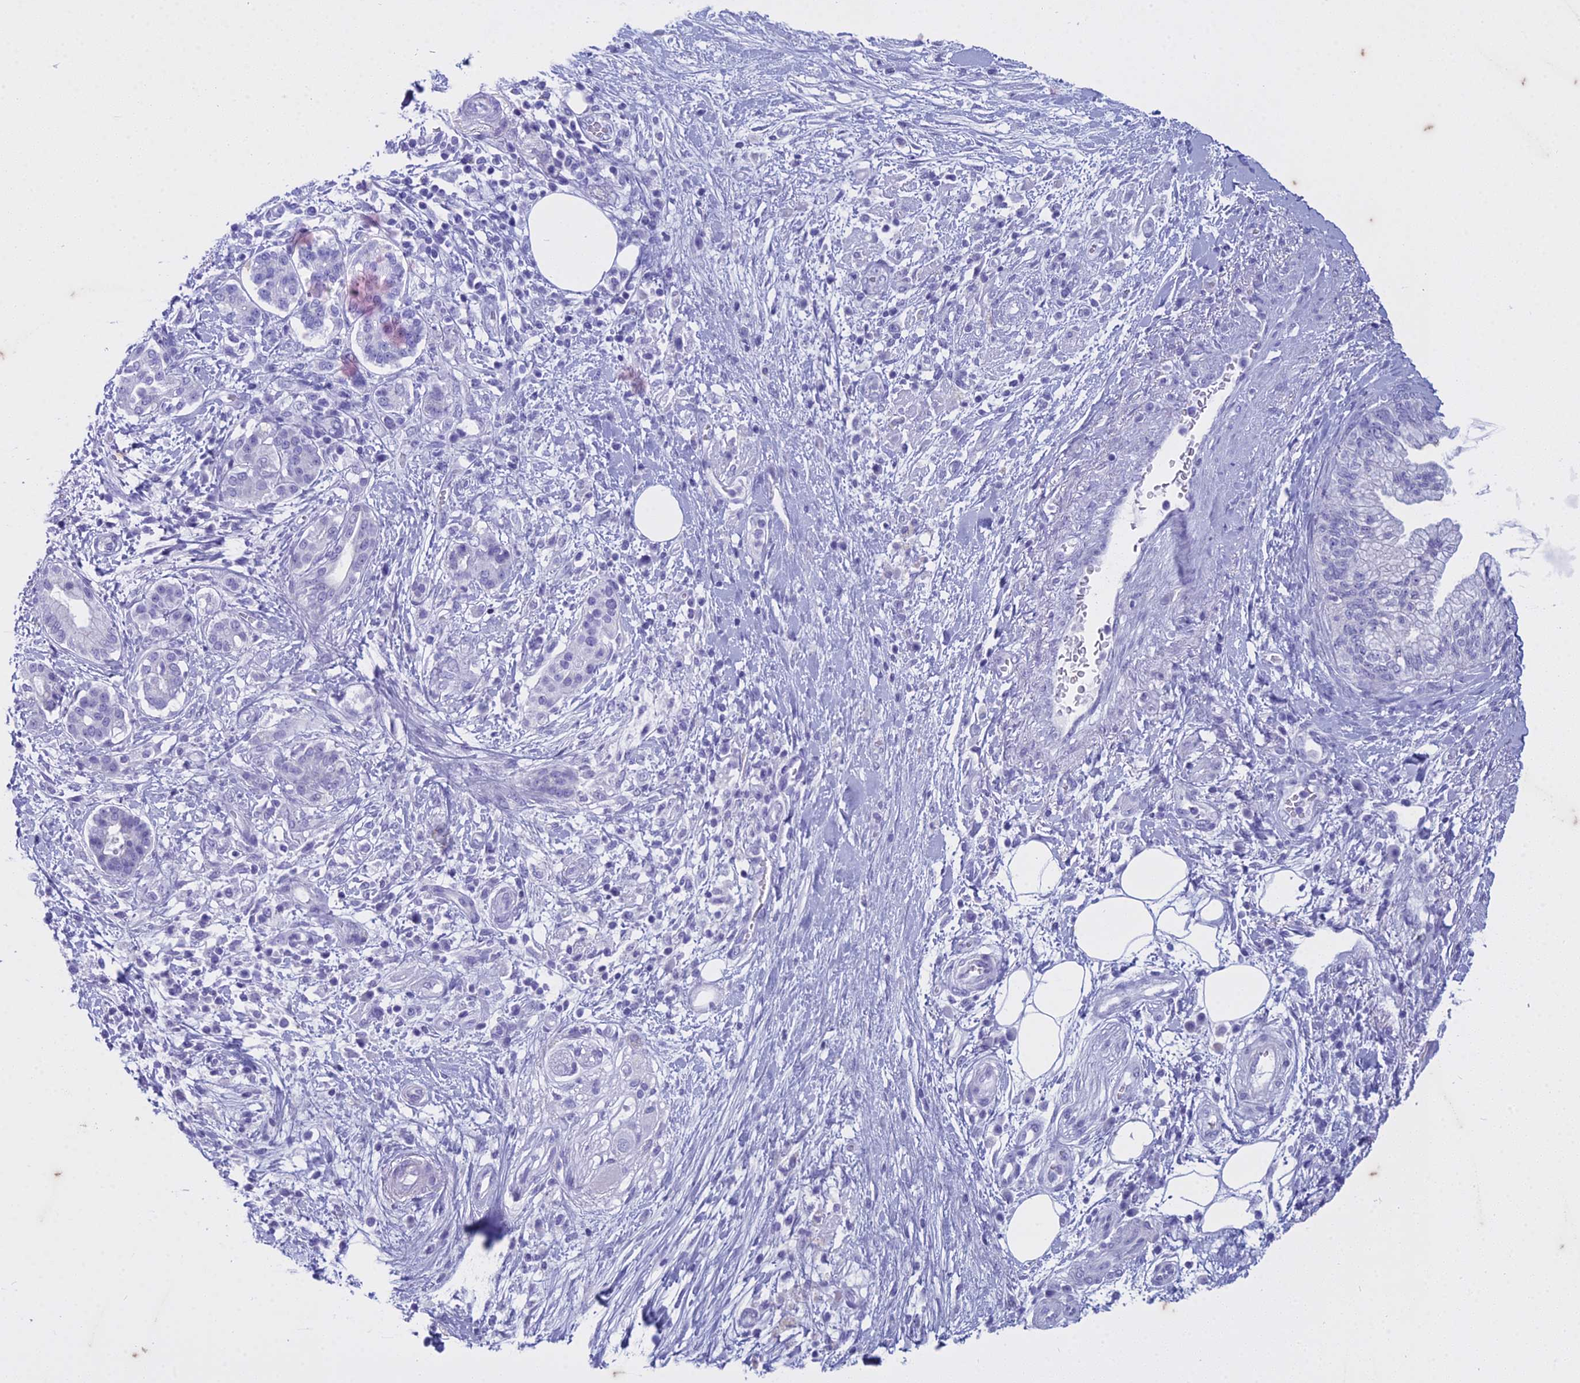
{"staining": {"intensity": "negative", "quantity": "none", "location": "none"}, "tissue": "pancreatic cancer", "cell_type": "Tumor cells", "image_type": "cancer", "snomed": [{"axis": "morphology", "description": "Adenocarcinoma, NOS"}, {"axis": "topography", "description": "Pancreas"}], "caption": "Protein analysis of adenocarcinoma (pancreatic) exhibits no significant expression in tumor cells. (Stains: DAB IHC with hematoxylin counter stain, Microscopy: brightfield microscopy at high magnification).", "gene": "HMGB4", "patient": {"sex": "female", "age": 73}}